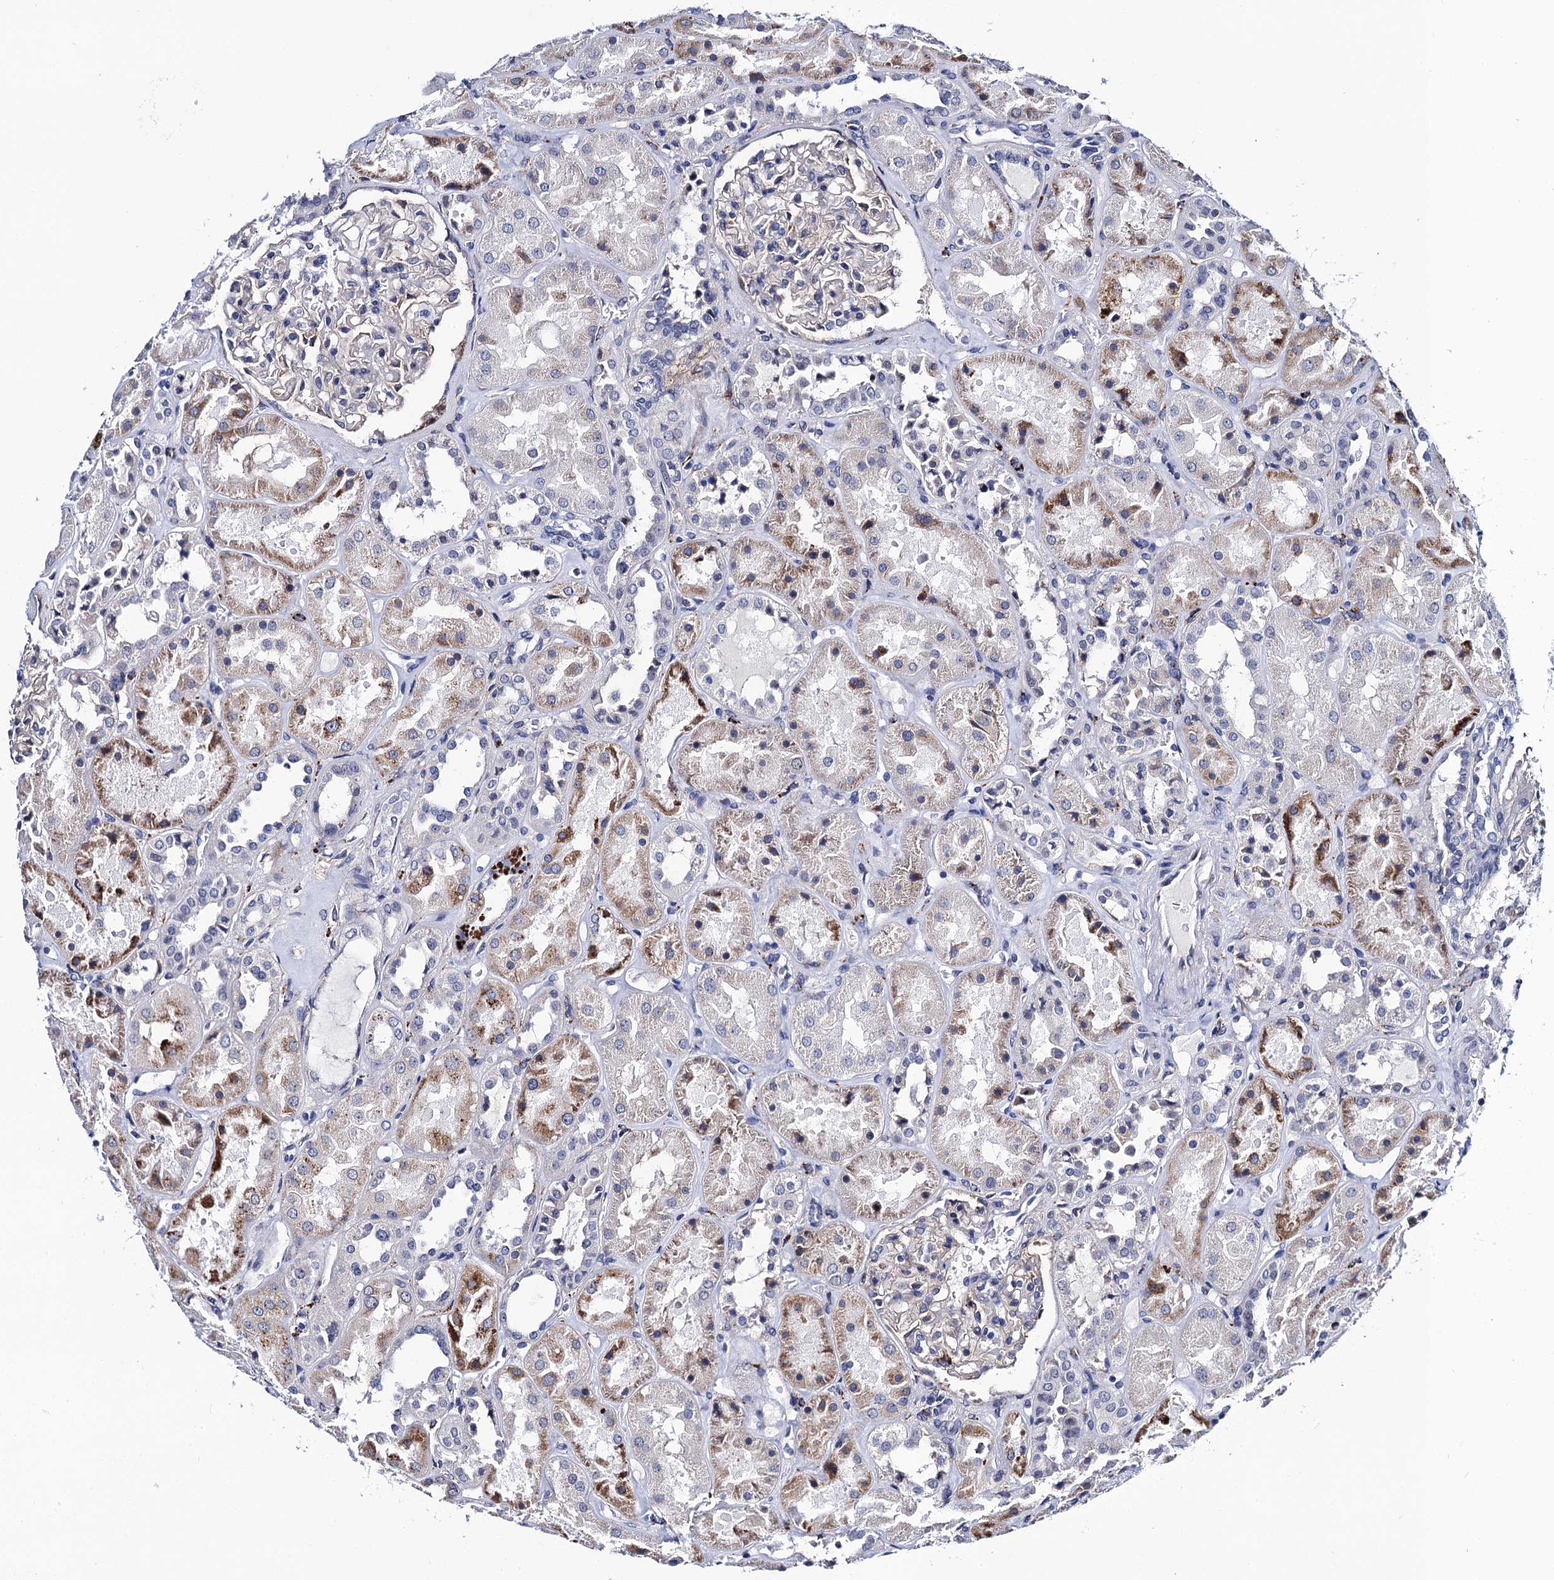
{"staining": {"intensity": "negative", "quantity": "none", "location": "none"}, "tissue": "kidney", "cell_type": "Cells in glomeruli", "image_type": "normal", "snomed": [{"axis": "morphology", "description": "Normal tissue, NOS"}, {"axis": "topography", "description": "Kidney"}], "caption": "Immunohistochemistry (IHC) micrograph of normal kidney stained for a protein (brown), which exhibits no positivity in cells in glomeruli.", "gene": "SLC7A10", "patient": {"sex": "male", "age": 70}}